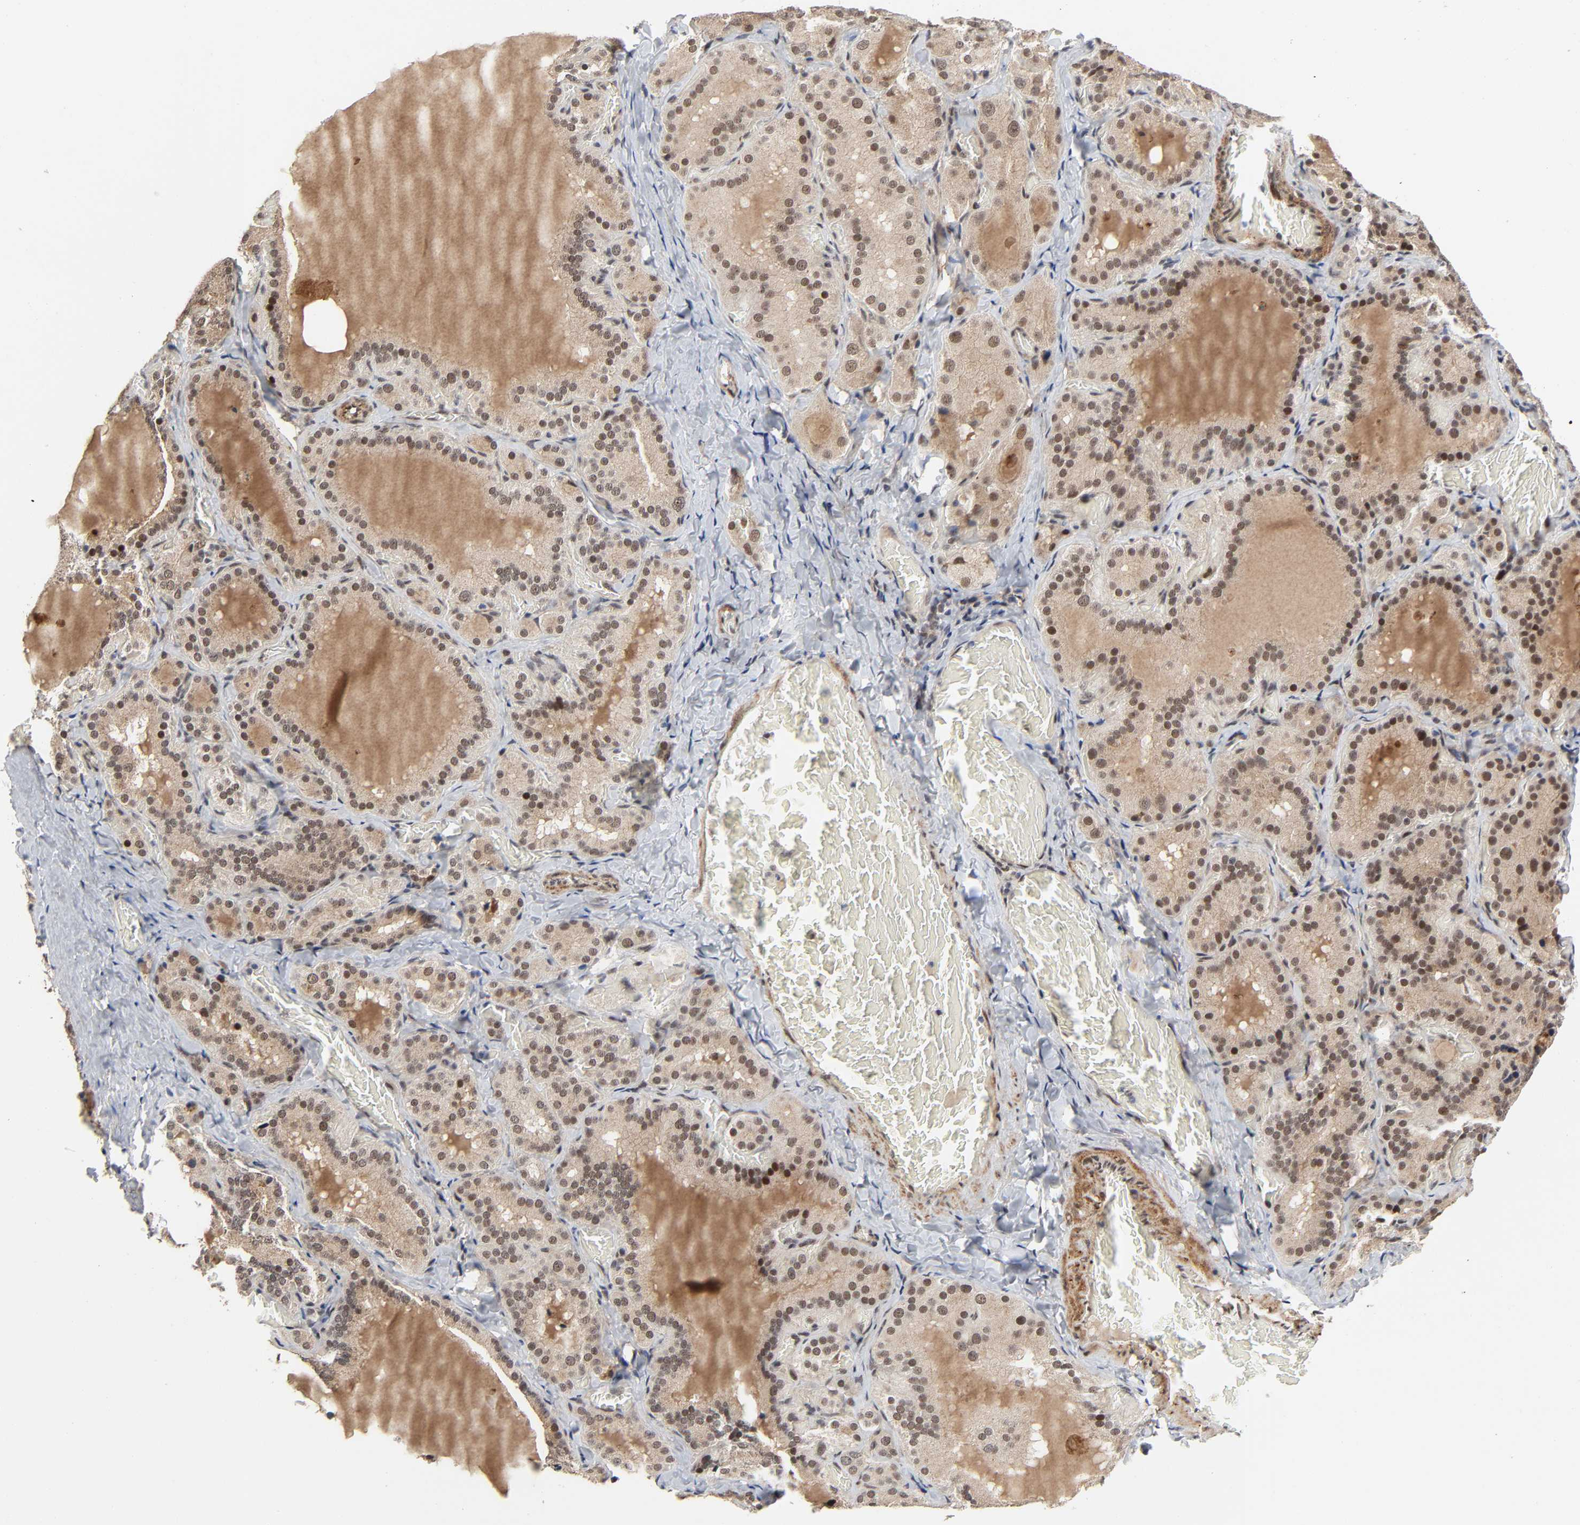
{"staining": {"intensity": "strong", "quantity": ">75%", "location": "nuclear"}, "tissue": "thyroid gland", "cell_type": "Glandular cells", "image_type": "normal", "snomed": [{"axis": "morphology", "description": "Normal tissue, NOS"}, {"axis": "topography", "description": "Thyroid gland"}], "caption": "Immunohistochemical staining of benign human thyroid gland reveals >75% levels of strong nuclear protein expression in about >75% of glandular cells.", "gene": "ZKSCAN8", "patient": {"sex": "female", "age": 33}}